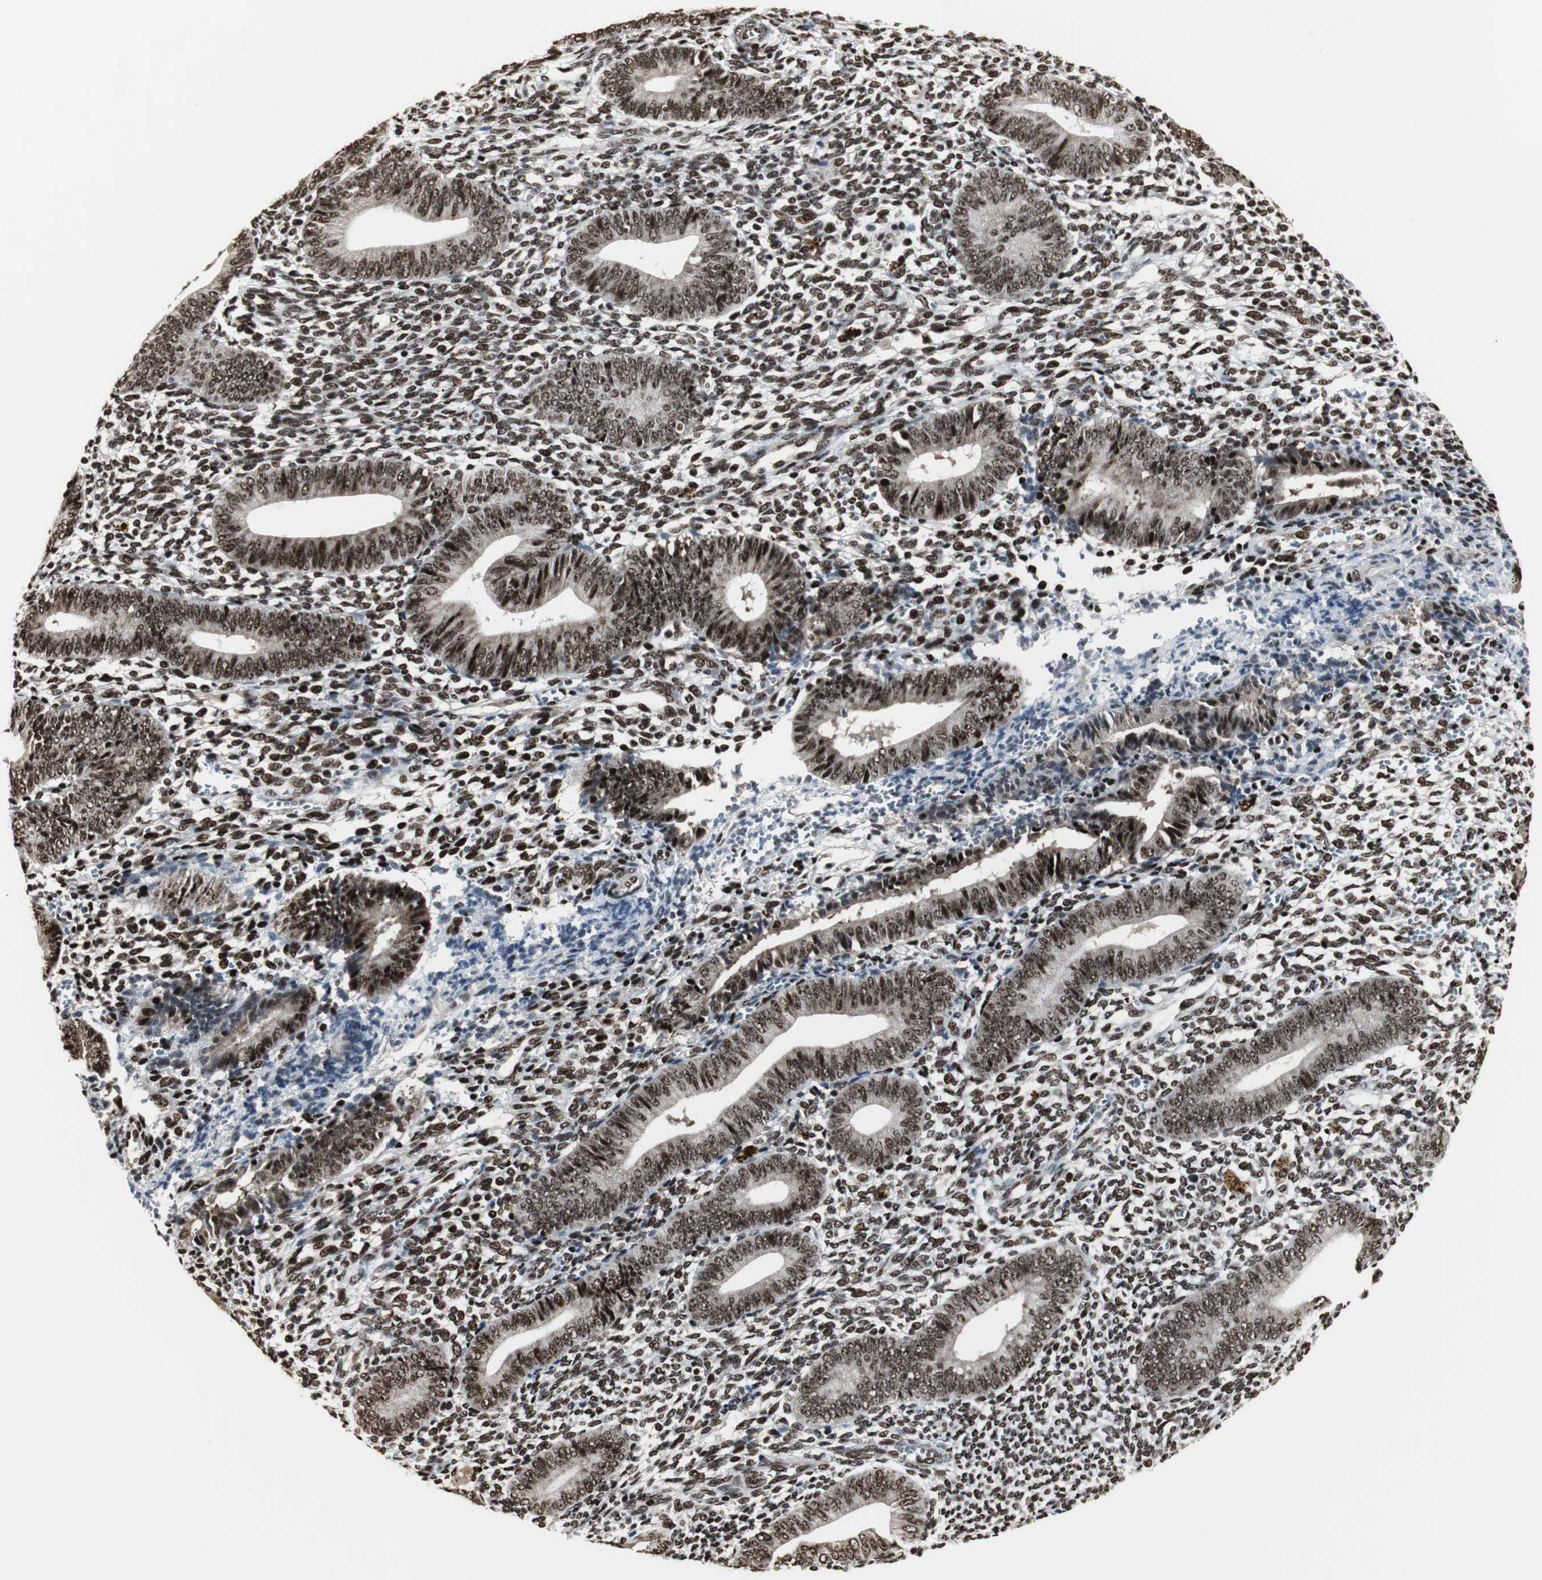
{"staining": {"intensity": "strong", "quantity": ">75%", "location": "nuclear"}, "tissue": "endometrium", "cell_type": "Cells in endometrial stroma", "image_type": "normal", "snomed": [{"axis": "morphology", "description": "Normal tissue, NOS"}, {"axis": "topography", "description": "Uterus"}, {"axis": "topography", "description": "Endometrium"}], "caption": "Immunohistochemical staining of unremarkable human endometrium shows strong nuclear protein positivity in about >75% of cells in endometrial stroma. (DAB (3,3'-diaminobenzidine) = brown stain, brightfield microscopy at high magnification).", "gene": "PARN", "patient": {"sex": "female", "age": 33}}